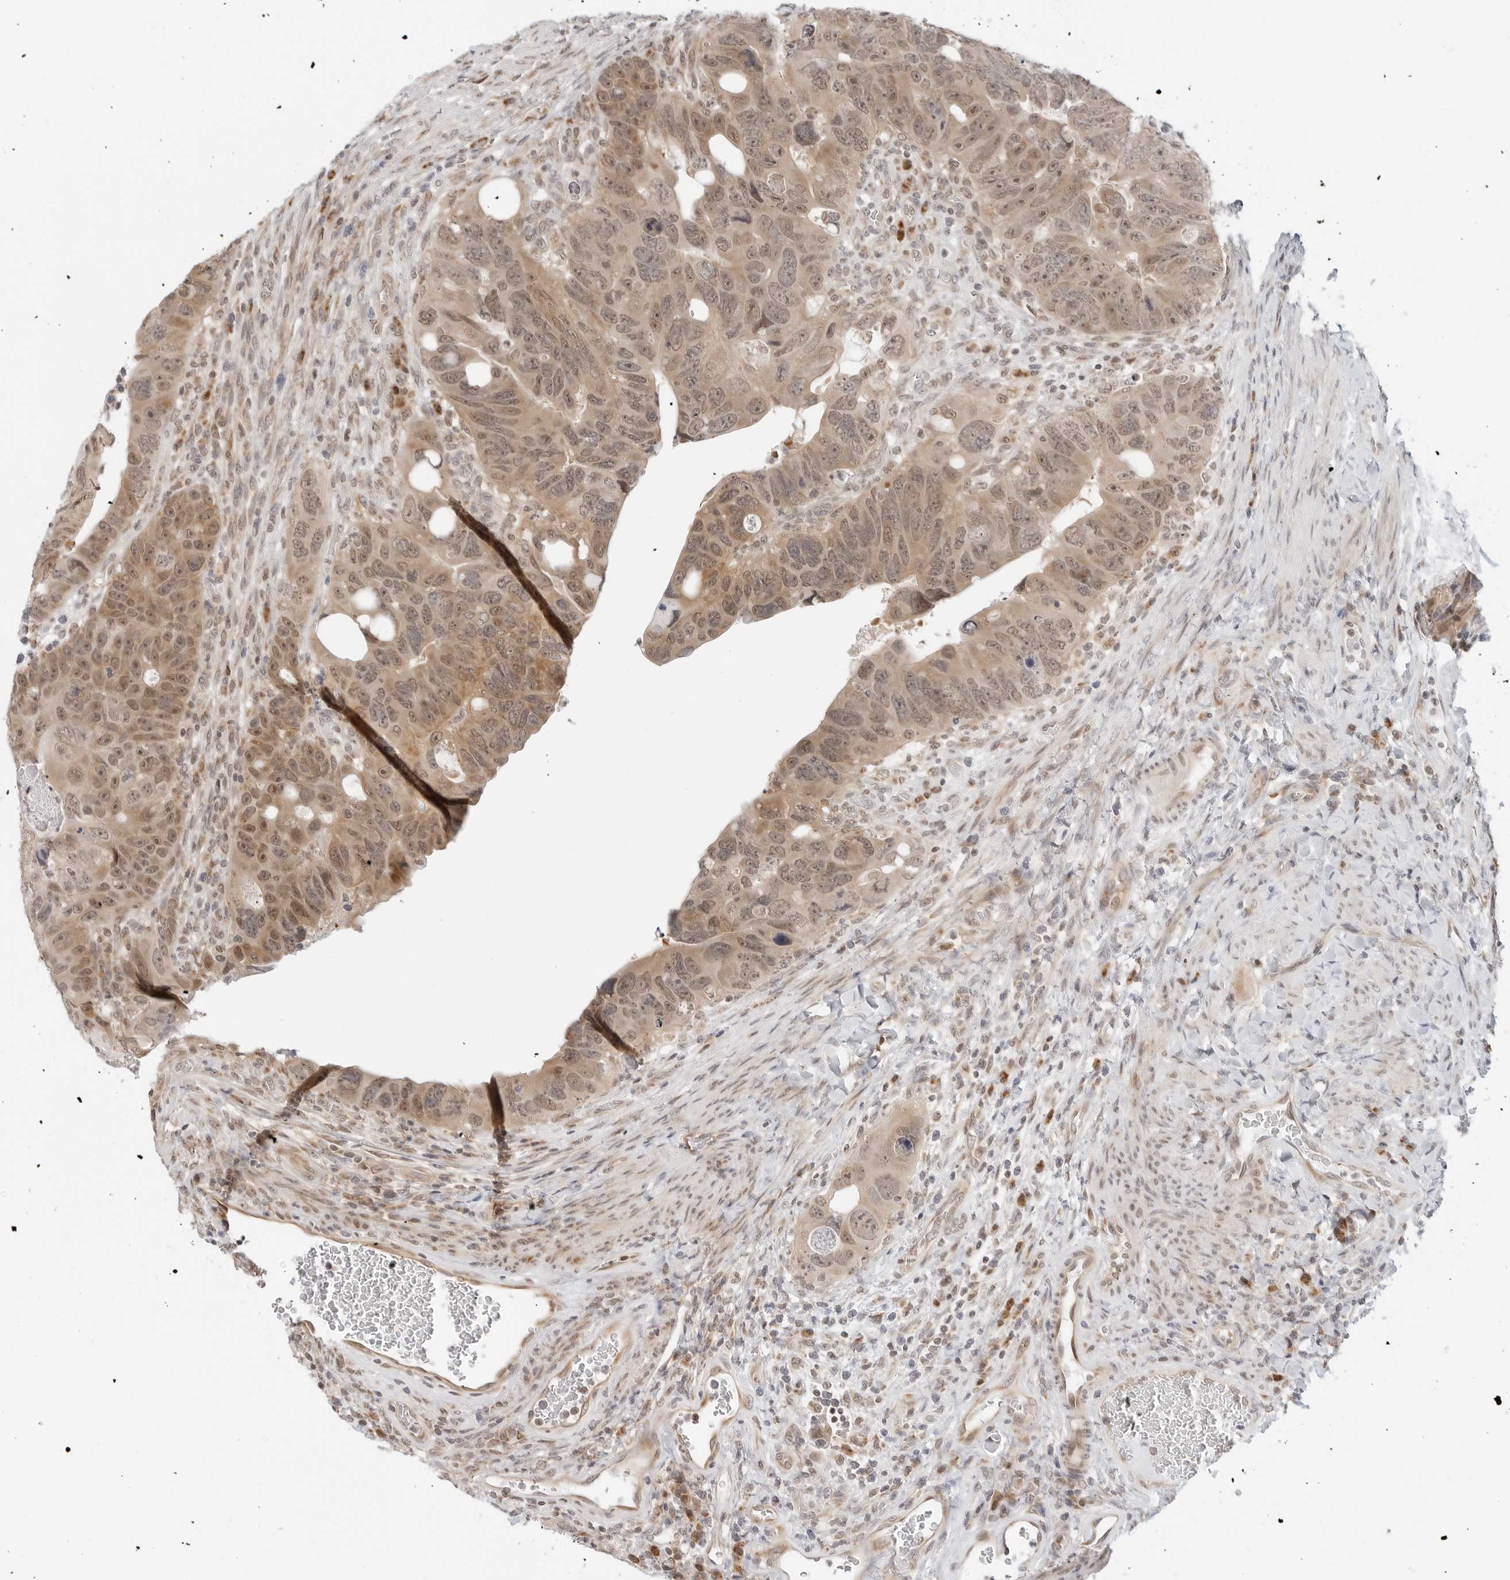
{"staining": {"intensity": "moderate", "quantity": ">75%", "location": "cytoplasmic/membranous,nuclear"}, "tissue": "colorectal cancer", "cell_type": "Tumor cells", "image_type": "cancer", "snomed": [{"axis": "morphology", "description": "Adenocarcinoma, NOS"}, {"axis": "topography", "description": "Rectum"}], "caption": "Human colorectal cancer (adenocarcinoma) stained with a brown dye shows moderate cytoplasmic/membranous and nuclear positive staining in about >75% of tumor cells.", "gene": "POLR3GL", "patient": {"sex": "male", "age": 59}}